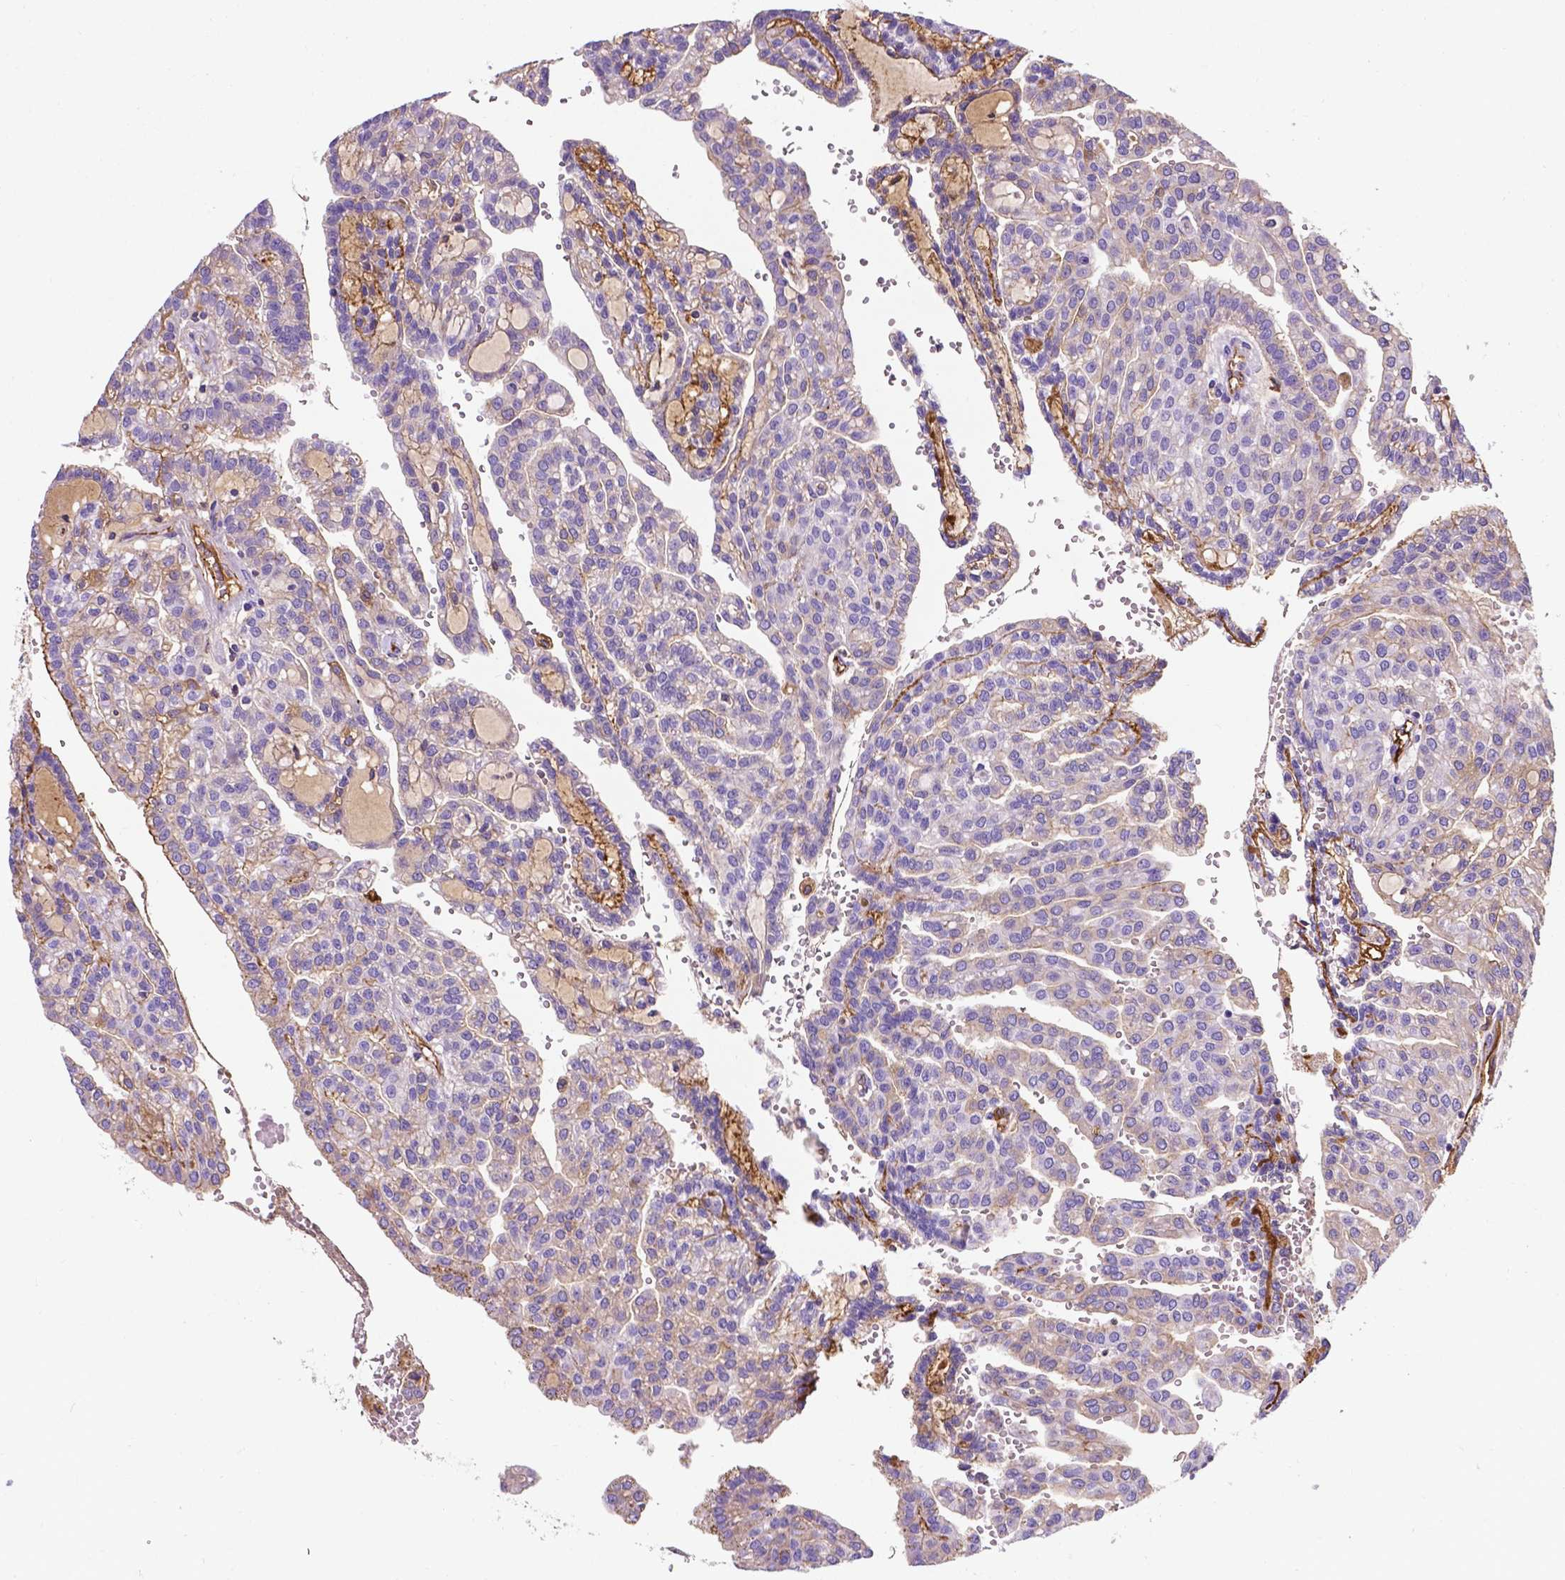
{"staining": {"intensity": "negative", "quantity": "none", "location": "none"}, "tissue": "renal cancer", "cell_type": "Tumor cells", "image_type": "cancer", "snomed": [{"axis": "morphology", "description": "Adenocarcinoma, NOS"}, {"axis": "topography", "description": "Kidney"}], "caption": "The histopathology image demonstrates no significant expression in tumor cells of adenocarcinoma (renal).", "gene": "APOE", "patient": {"sex": "male", "age": 63}}